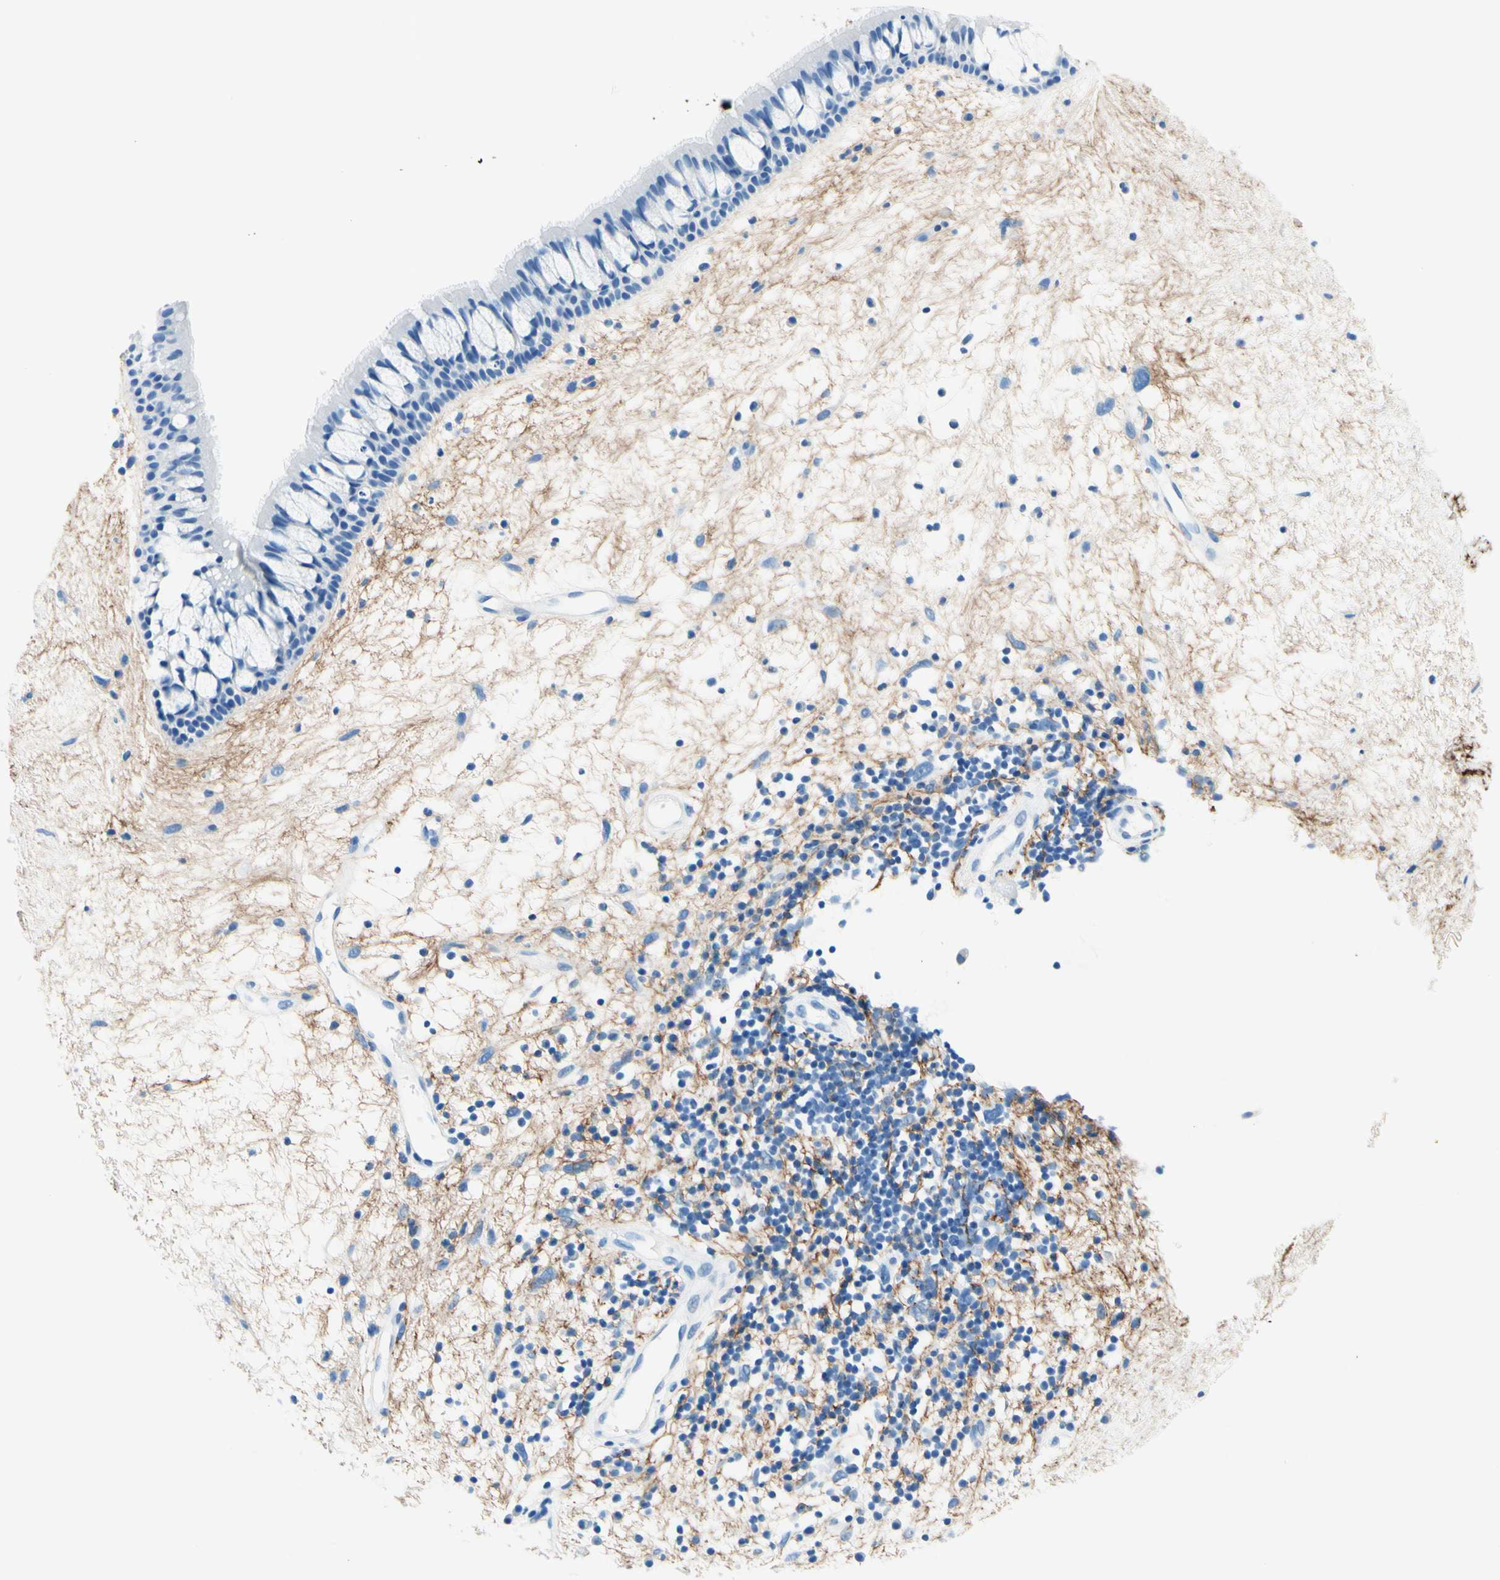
{"staining": {"intensity": "negative", "quantity": "none", "location": "none"}, "tissue": "nasopharynx", "cell_type": "Respiratory epithelial cells", "image_type": "normal", "snomed": [{"axis": "morphology", "description": "Normal tissue, NOS"}, {"axis": "morphology", "description": "Inflammation, NOS"}, {"axis": "topography", "description": "Nasopharynx"}], "caption": "IHC of unremarkable nasopharynx demonstrates no staining in respiratory epithelial cells.", "gene": "MFAP5", "patient": {"sex": "male", "age": 48}}